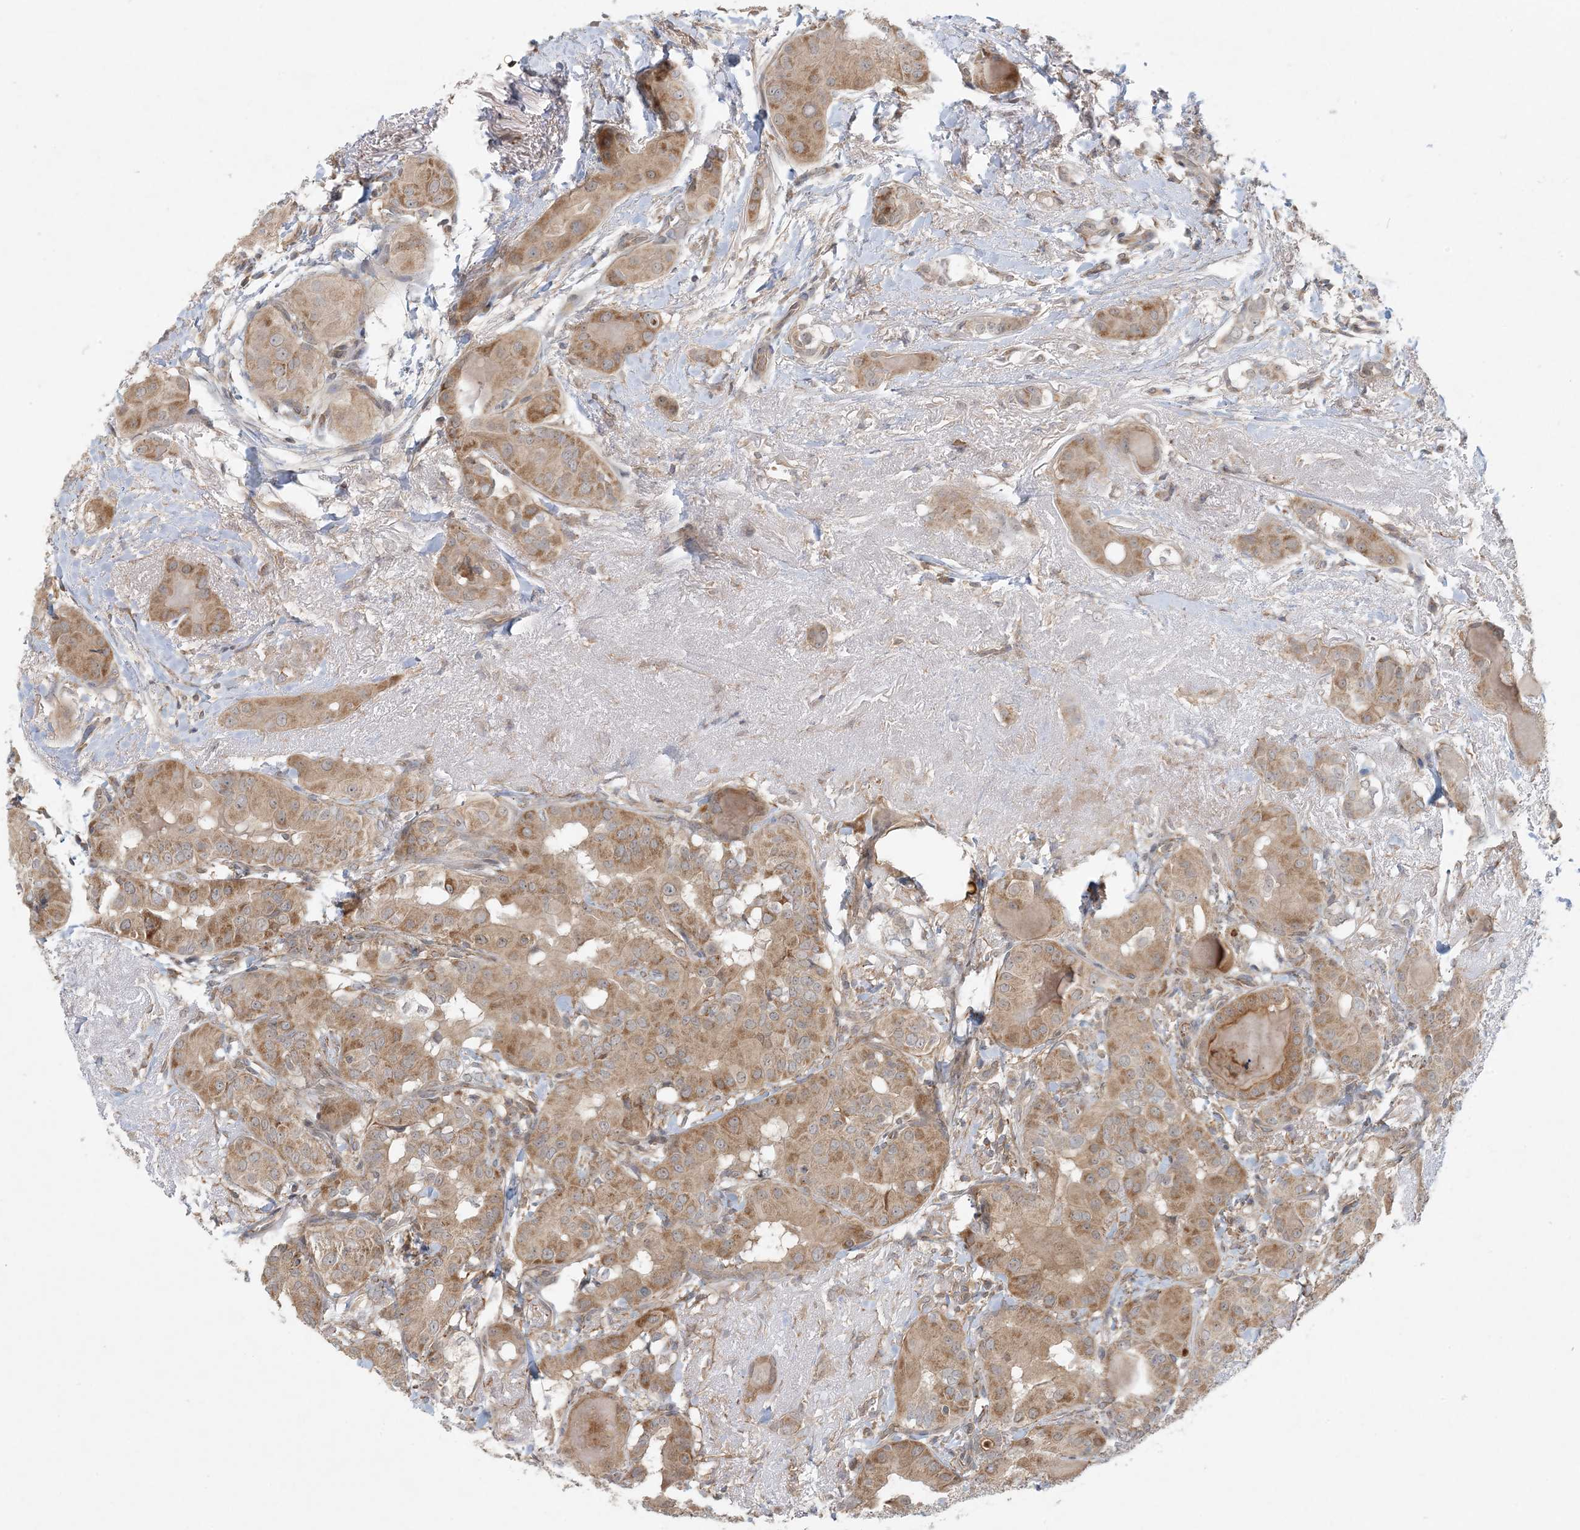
{"staining": {"intensity": "moderate", "quantity": ">75%", "location": "cytoplasmic/membranous"}, "tissue": "thyroid cancer", "cell_type": "Tumor cells", "image_type": "cancer", "snomed": [{"axis": "morphology", "description": "Papillary adenocarcinoma, NOS"}, {"axis": "topography", "description": "Thyroid gland"}], "caption": "Immunohistochemical staining of thyroid cancer (papillary adenocarcinoma) displays medium levels of moderate cytoplasmic/membranous protein staining in about >75% of tumor cells.", "gene": "OBI1", "patient": {"sex": "male", "age": 33}}